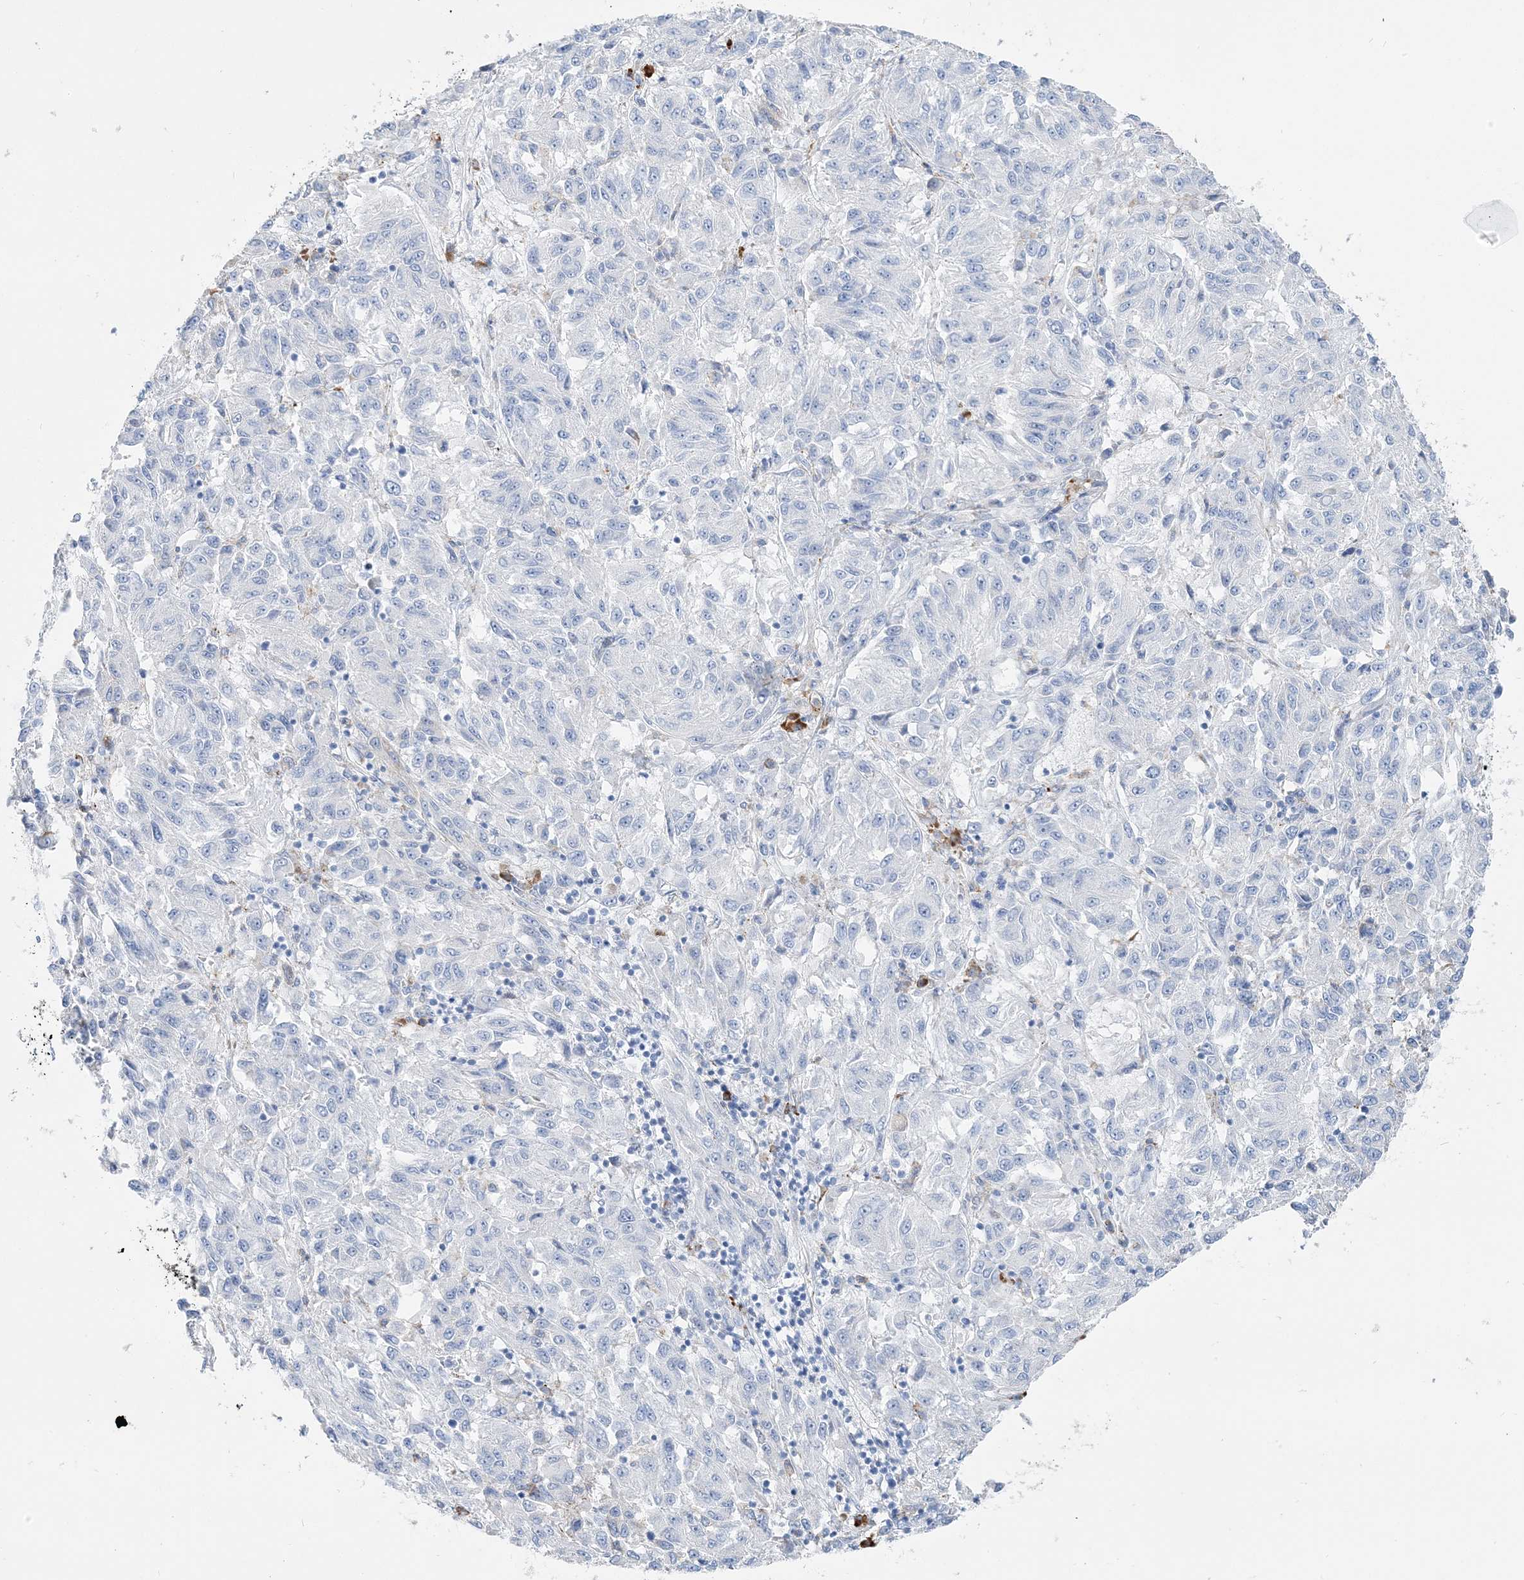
{"staining": {"intensity": "negative", "quantity": "none", "location": "none"}, "tissue": "melanoma", "cell_type": "Tumor cells", "image_type": "cancer", "snomed": [{"axis": "morphology", "description": "Malignant melanoma, Metastatic site"}, {"axis": "topography", "description": "Lung"}], "caption": "DAB (3,3'-diaminobenzidine) immunohistochemical staining of human malignant melanoma (metastatic site) displays no significant staining in tumor cells.", "gene": "TSPYL6", "patient": {"sex": "male", "age": 64}}